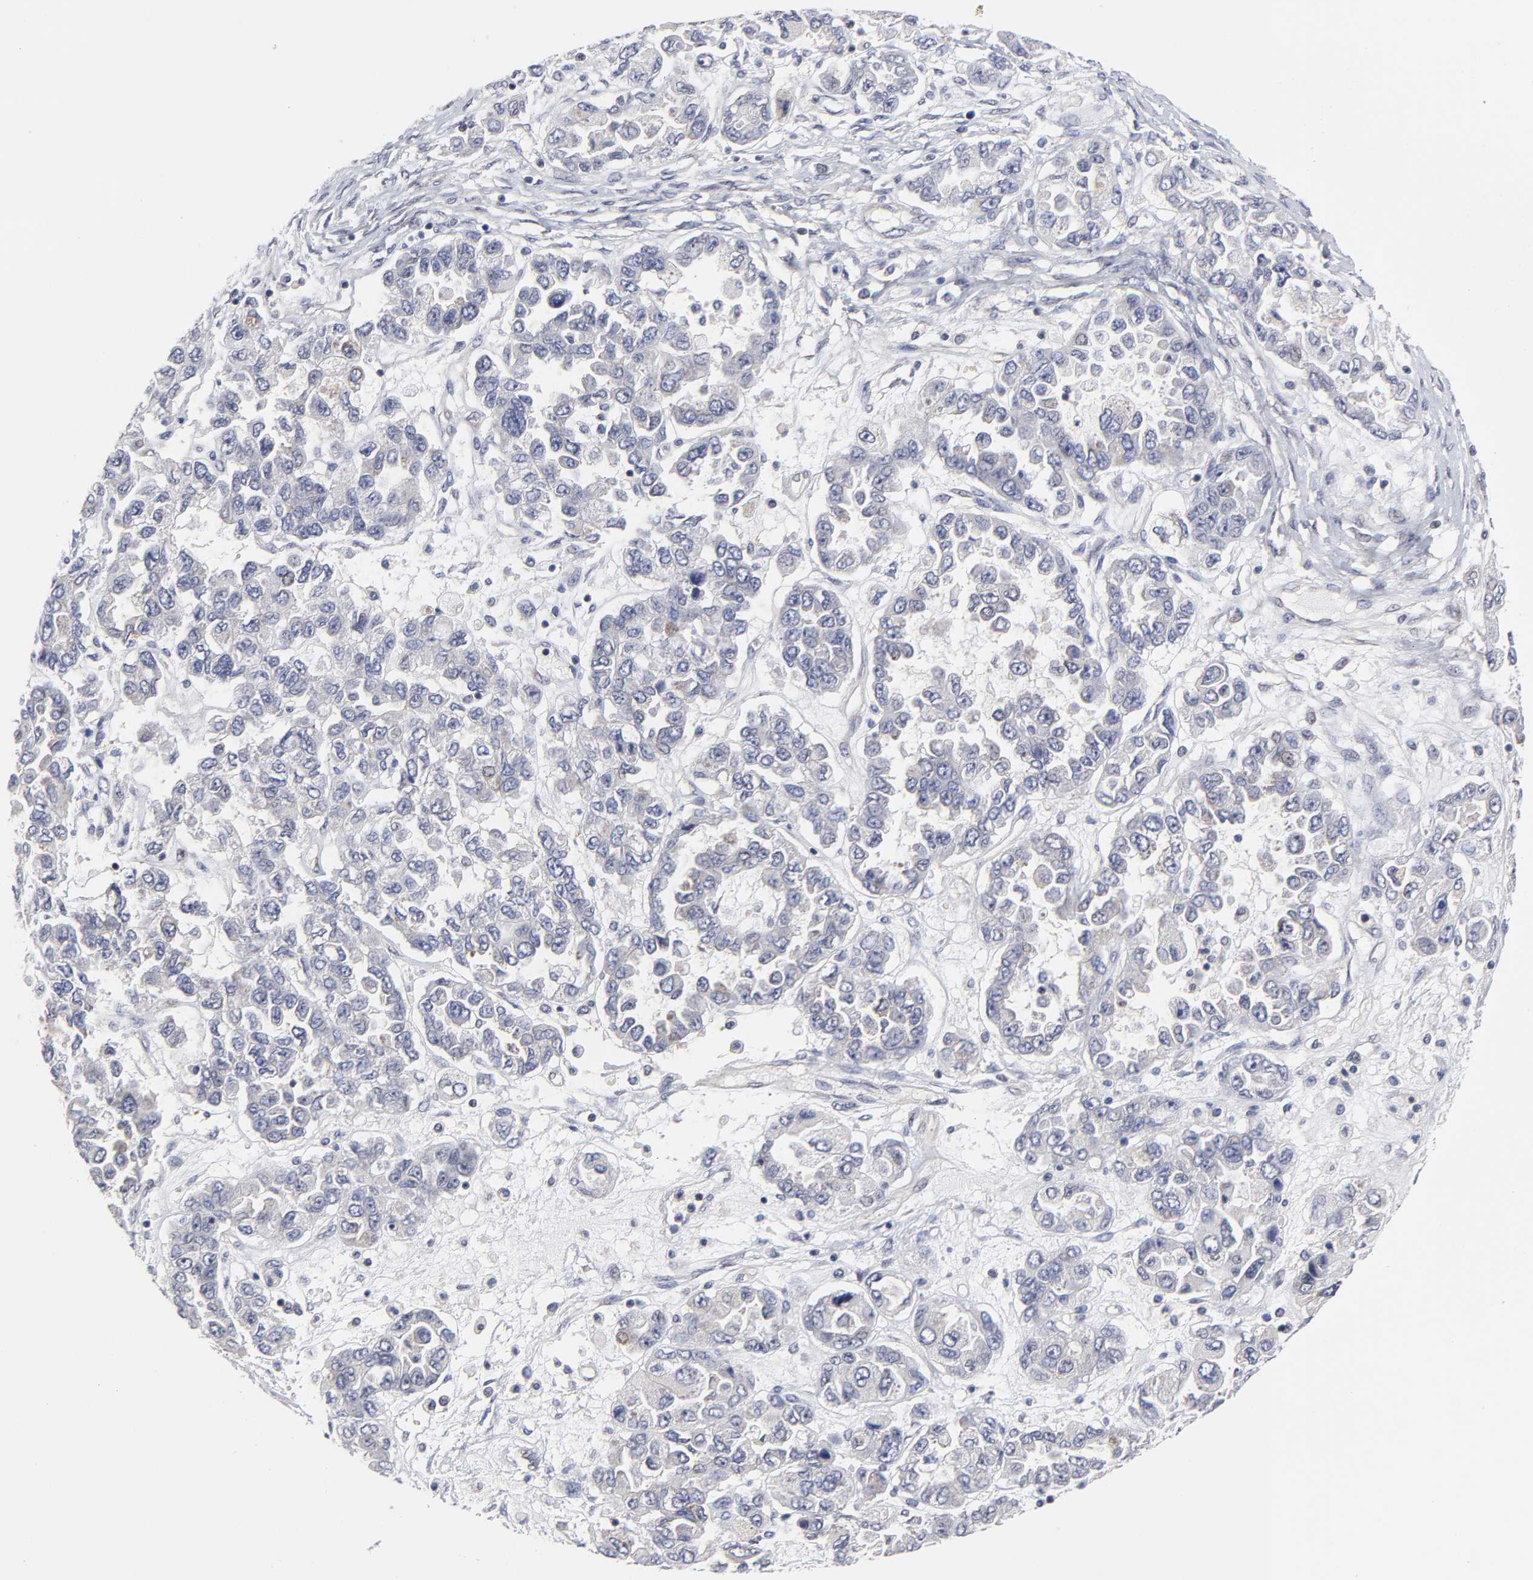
{"staining": {"intensity": "weak", "quantity": "25%-75%", "location": "cytoplasmic/membranous"}, "tissue": "ovarian cancer", "cell_type": "Tumor cells", "image_type": "cancer", "snomed": [{"axis": "morphology", "description": "Cystadenocarcinoma, serous, NOS"}, {"axis": "topography", "description": "Ovary"}], "caption": "Ovarian cancer tissue demonstrates weak cytoplasmic/membranous staining in approximately 25%-75% of tumor cells (Brightfield microscopy of DAB IHC at high magnification).", "gene": "ZNF157", "patient": {"sex": "female", "age": 84}}